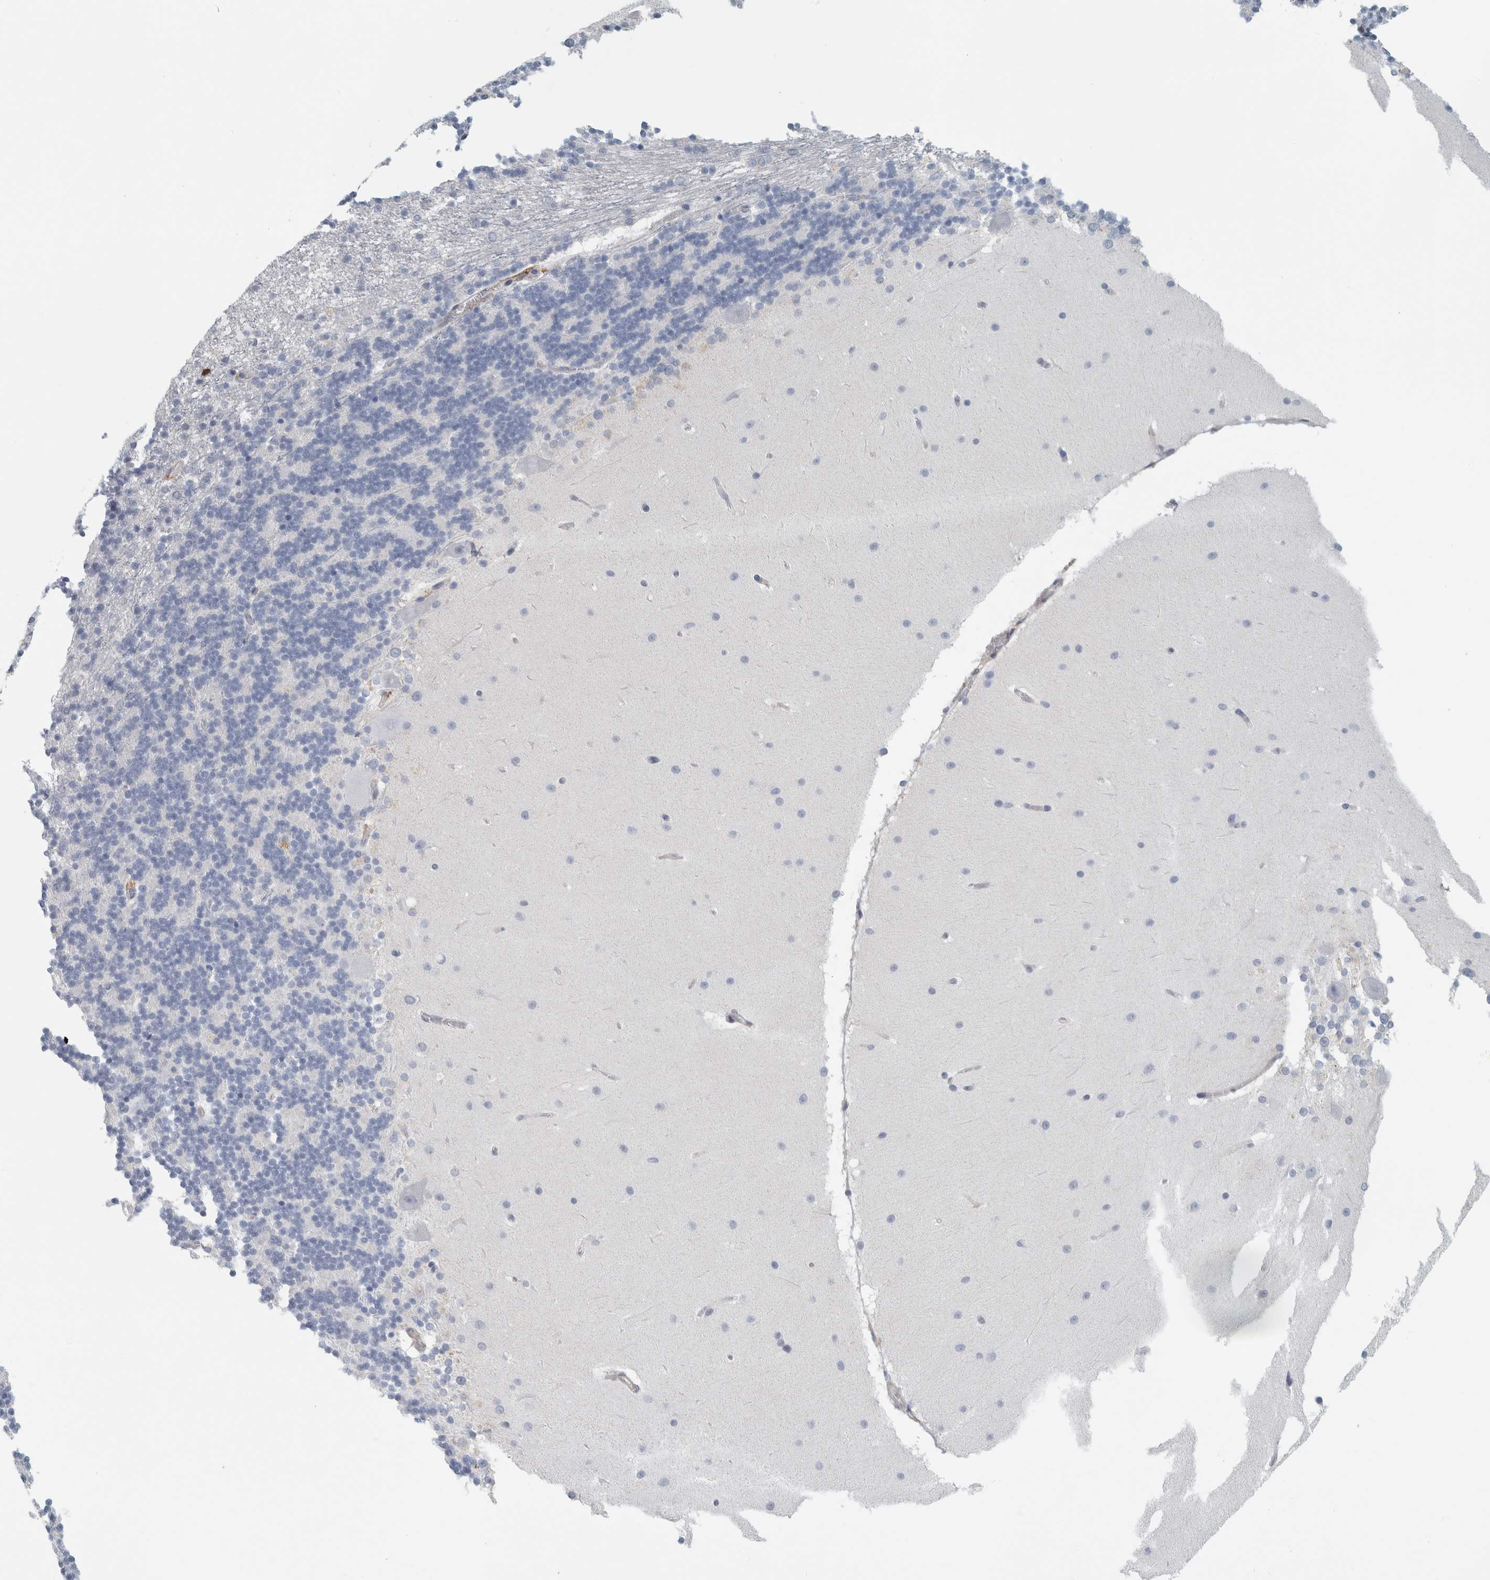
{"staining": {"intensity": "negative", "quantity": "none", "location": "none"}, "tissue": "cerebellum", "cell_type": "Cells in granular layer", "image_type": "normal", "snomed": [{"axis": "morphology", "description": "Normal tissue, NOS"}, {"axis": "topography", "description": "Cerebellum"}], "caption": "High magnification brightfield microscopy of normal cerebellum stained with DAB (brown) and counterstained with hematoxylin (blue): cells in granular layer show no significant expression. (DAB immunohistochemistry visualized using brightfield microscopy, high magnification).", "gene": "B3GNT3", "patient": {"sex": "female", "age": 19}}